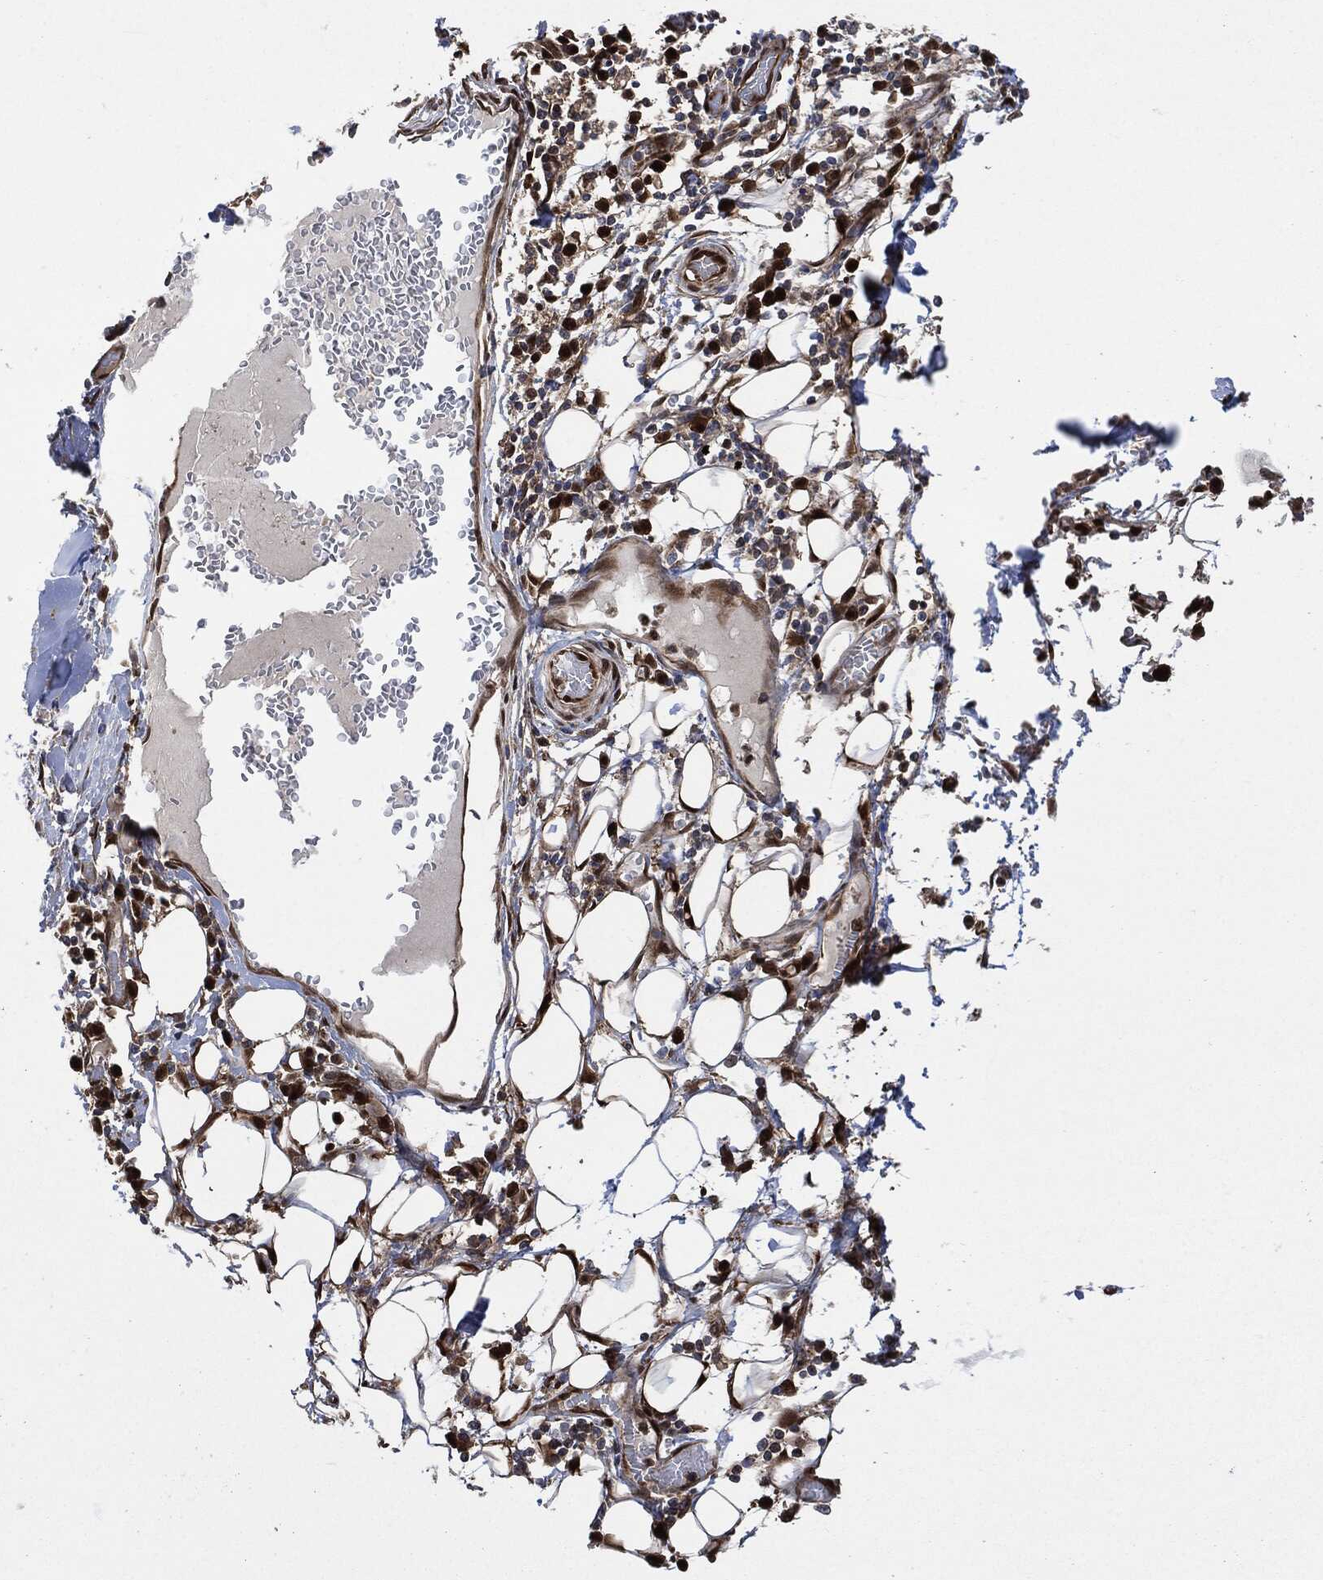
{"staining": {"intensity": "strong", "quantity": ">75%", "location": "cytoplasmic/membranous,nuclear"}, "tissue": "melanoma", "cell_type": "Tumor cells", "image_type": "cancer", "snomed": [{"axis": "morphology", "description": "Malignant melanoma, Metastatic site"}, {"axis": "topography", "description": "Lymph node"}], "caption": "Immunohistochemical staining of human malignant melanoma (metastatic site) demonstrates high levels of strong cytoplasmic/membranous and nuclear protein expression in about >75% of tumor cells. (brown staining indicates protein expression, while blue staining denotes nuclei).", "gene": "DCTN1", "patient": {"sex": "male", "age": 50}}